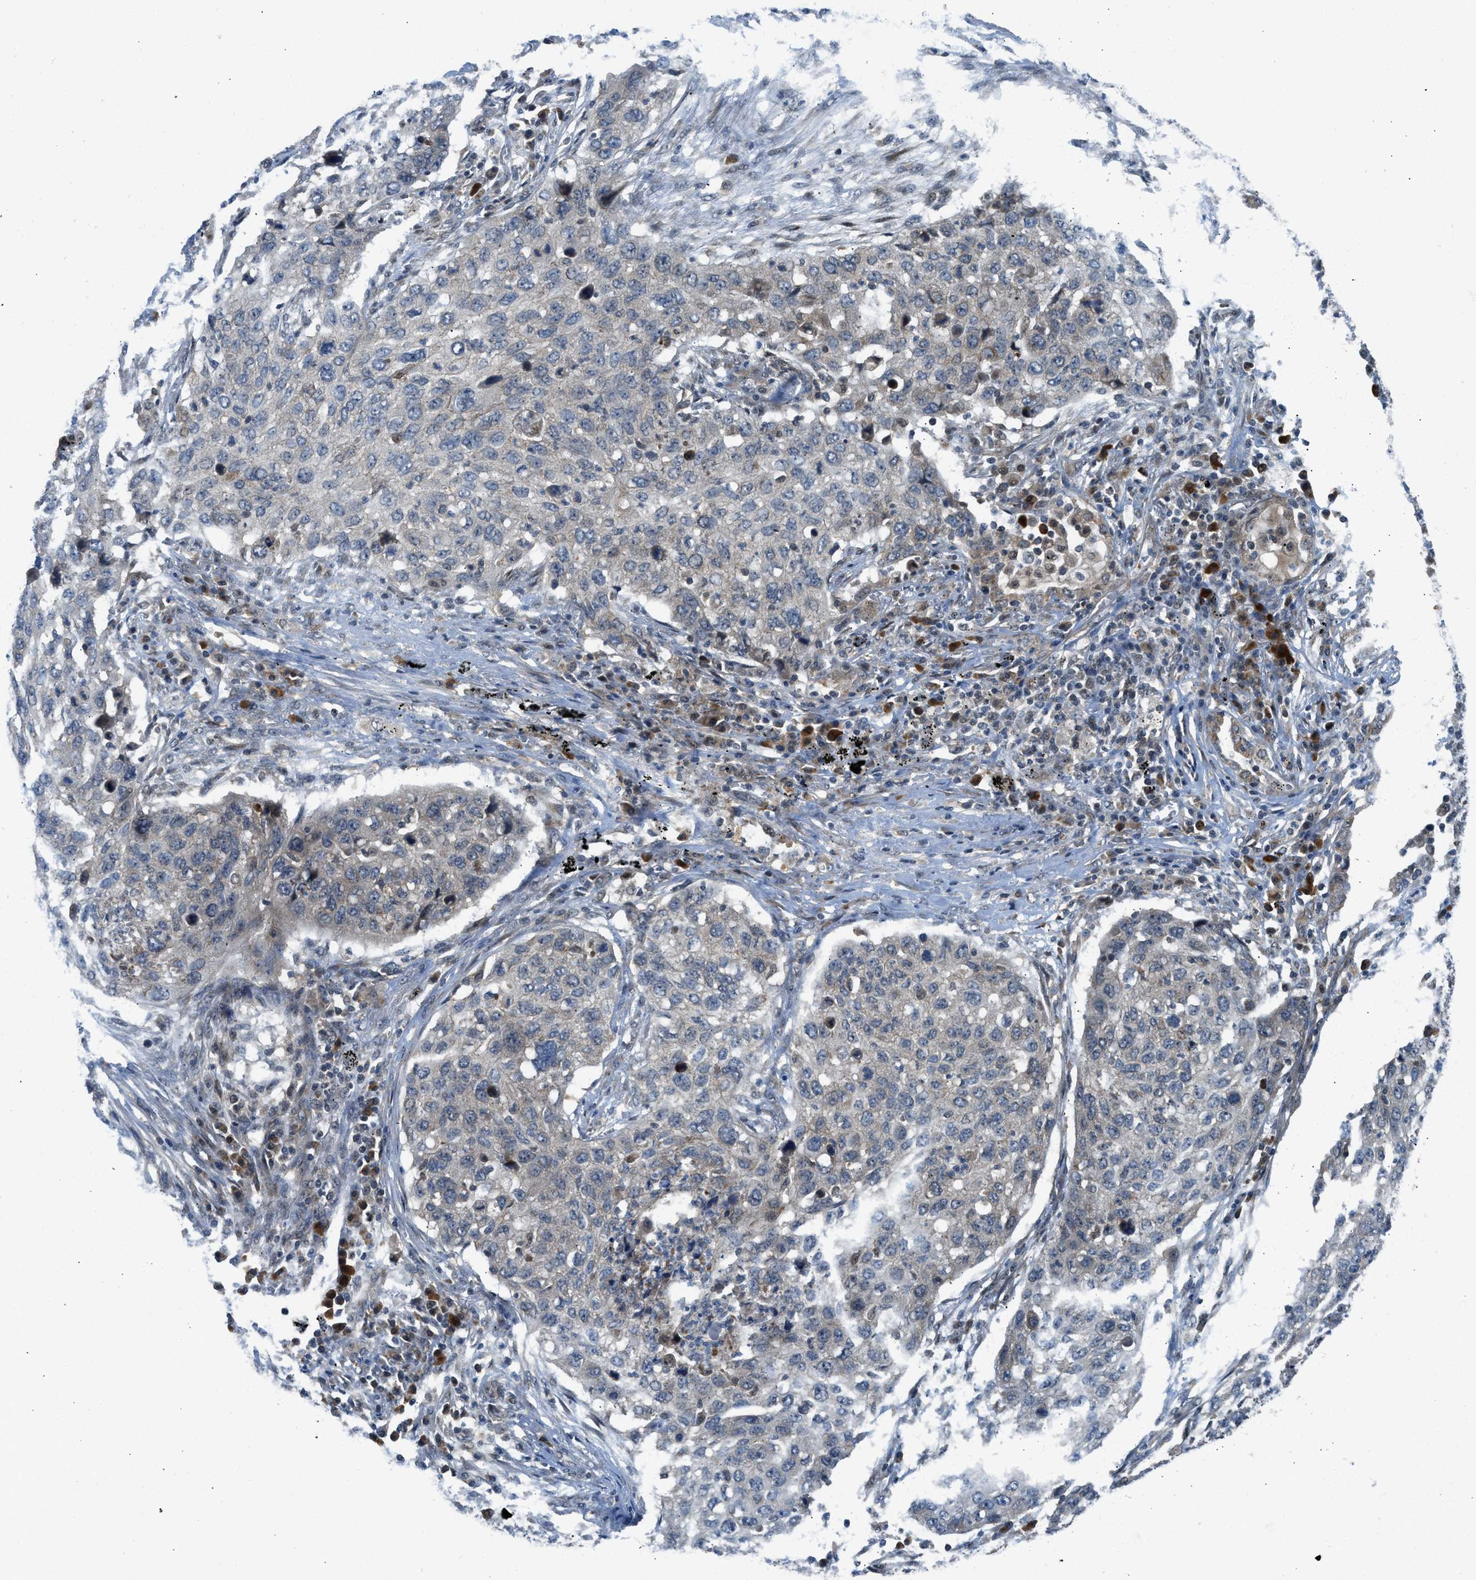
{"staining": {"intensity": "weak", "quantity": "<25%", "location": "cytoplasmic/membranous"}, "tissue": "lung cancer", "cell_type": "Tumor cells", "image_type": "cancer", "snomed": [{"axis": "morphology", "description": "Squamous cell carcinoma, NOS"}, {"axis": "topography", "description": "Lung"}], "caption": "There is no significant positivity in tumor cells of lung squamous cell carcinoma.", "gene": "SESN2", "patient": {"sex": "female", "age": 63}}